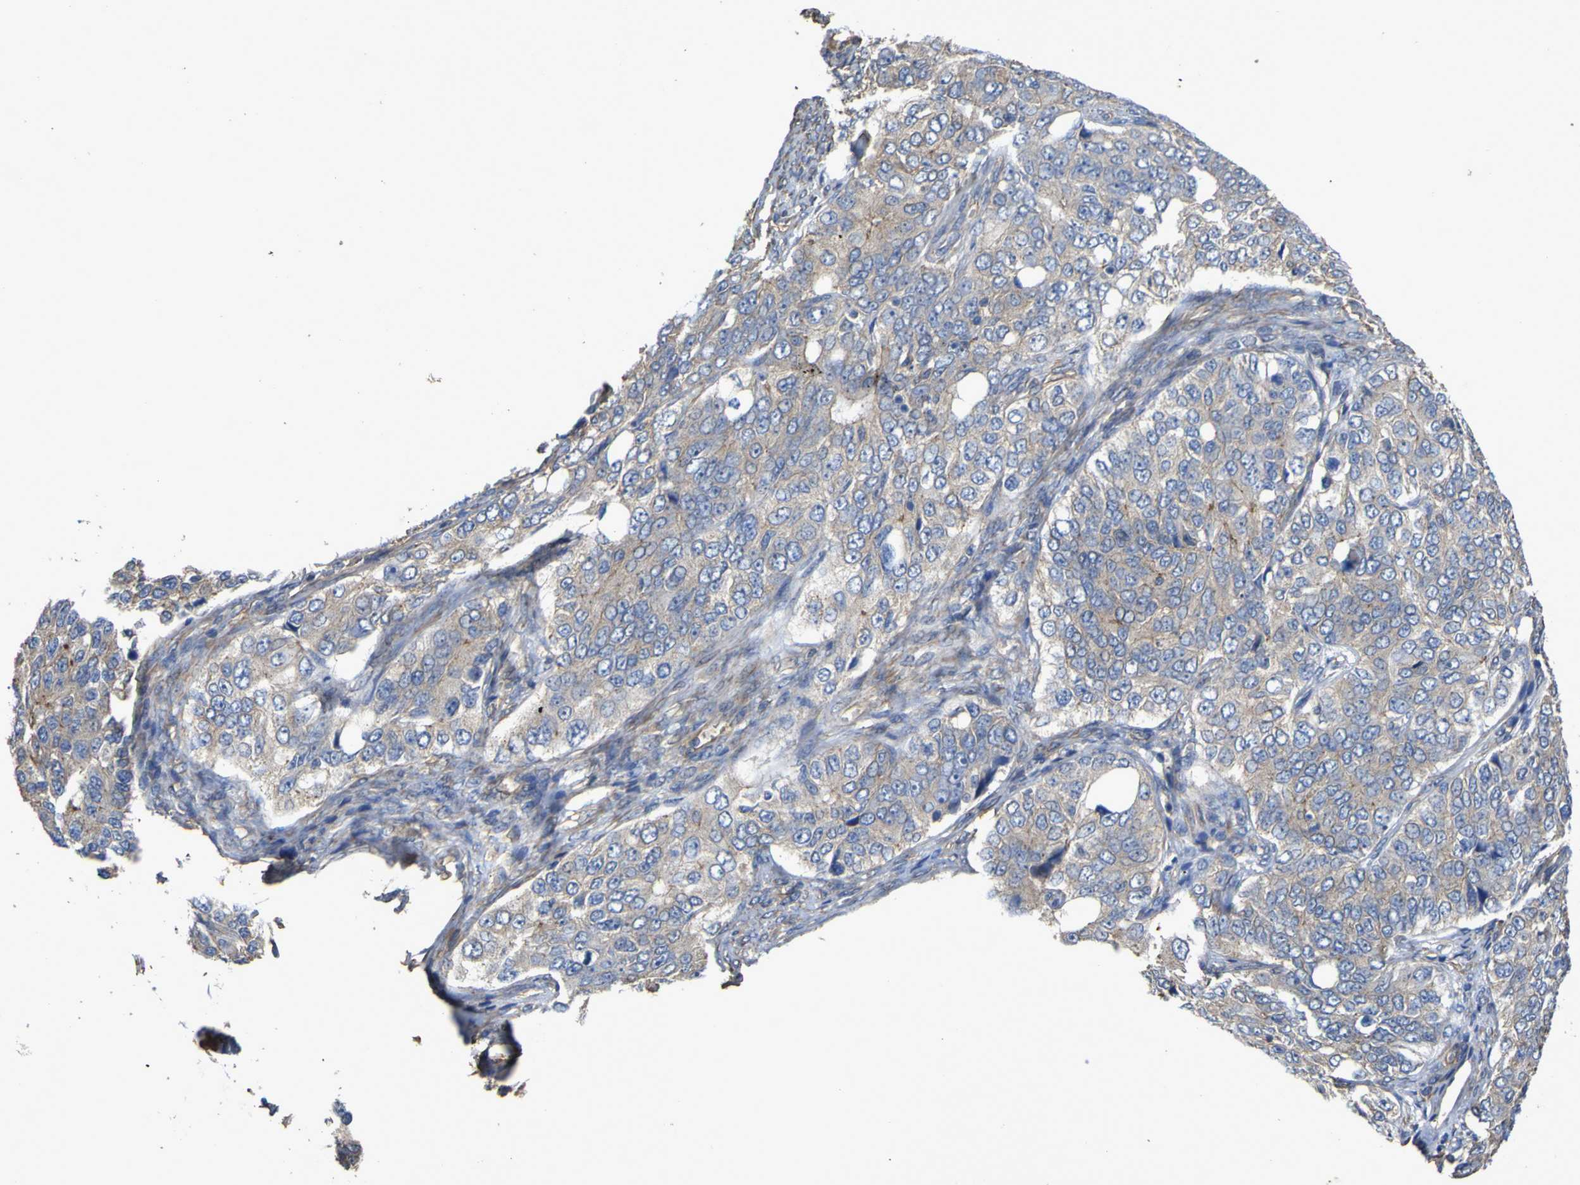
{"staining": {"intensity": "weak", "quantity": ">75%", "location": "cytoplasmic/membranous"}, "tissue": "ovarian cancer", "cell_type": "Tumor cells", "image_type": "cancer", "snomed": [{"axis": "morphology", "description": "Carcinoma, endometroid"}, {"axis": "topography", "description": "Ovary"}], "caption": "The image exhibits immunohistochemical staining of ovarian endometroid carcinoma. There is weak cytoplasmic/membranous staining is identified in approximately >75% of tumor cells.", "gene": "TNFSF15", "patient": {"sex": "female", "age": 51}}